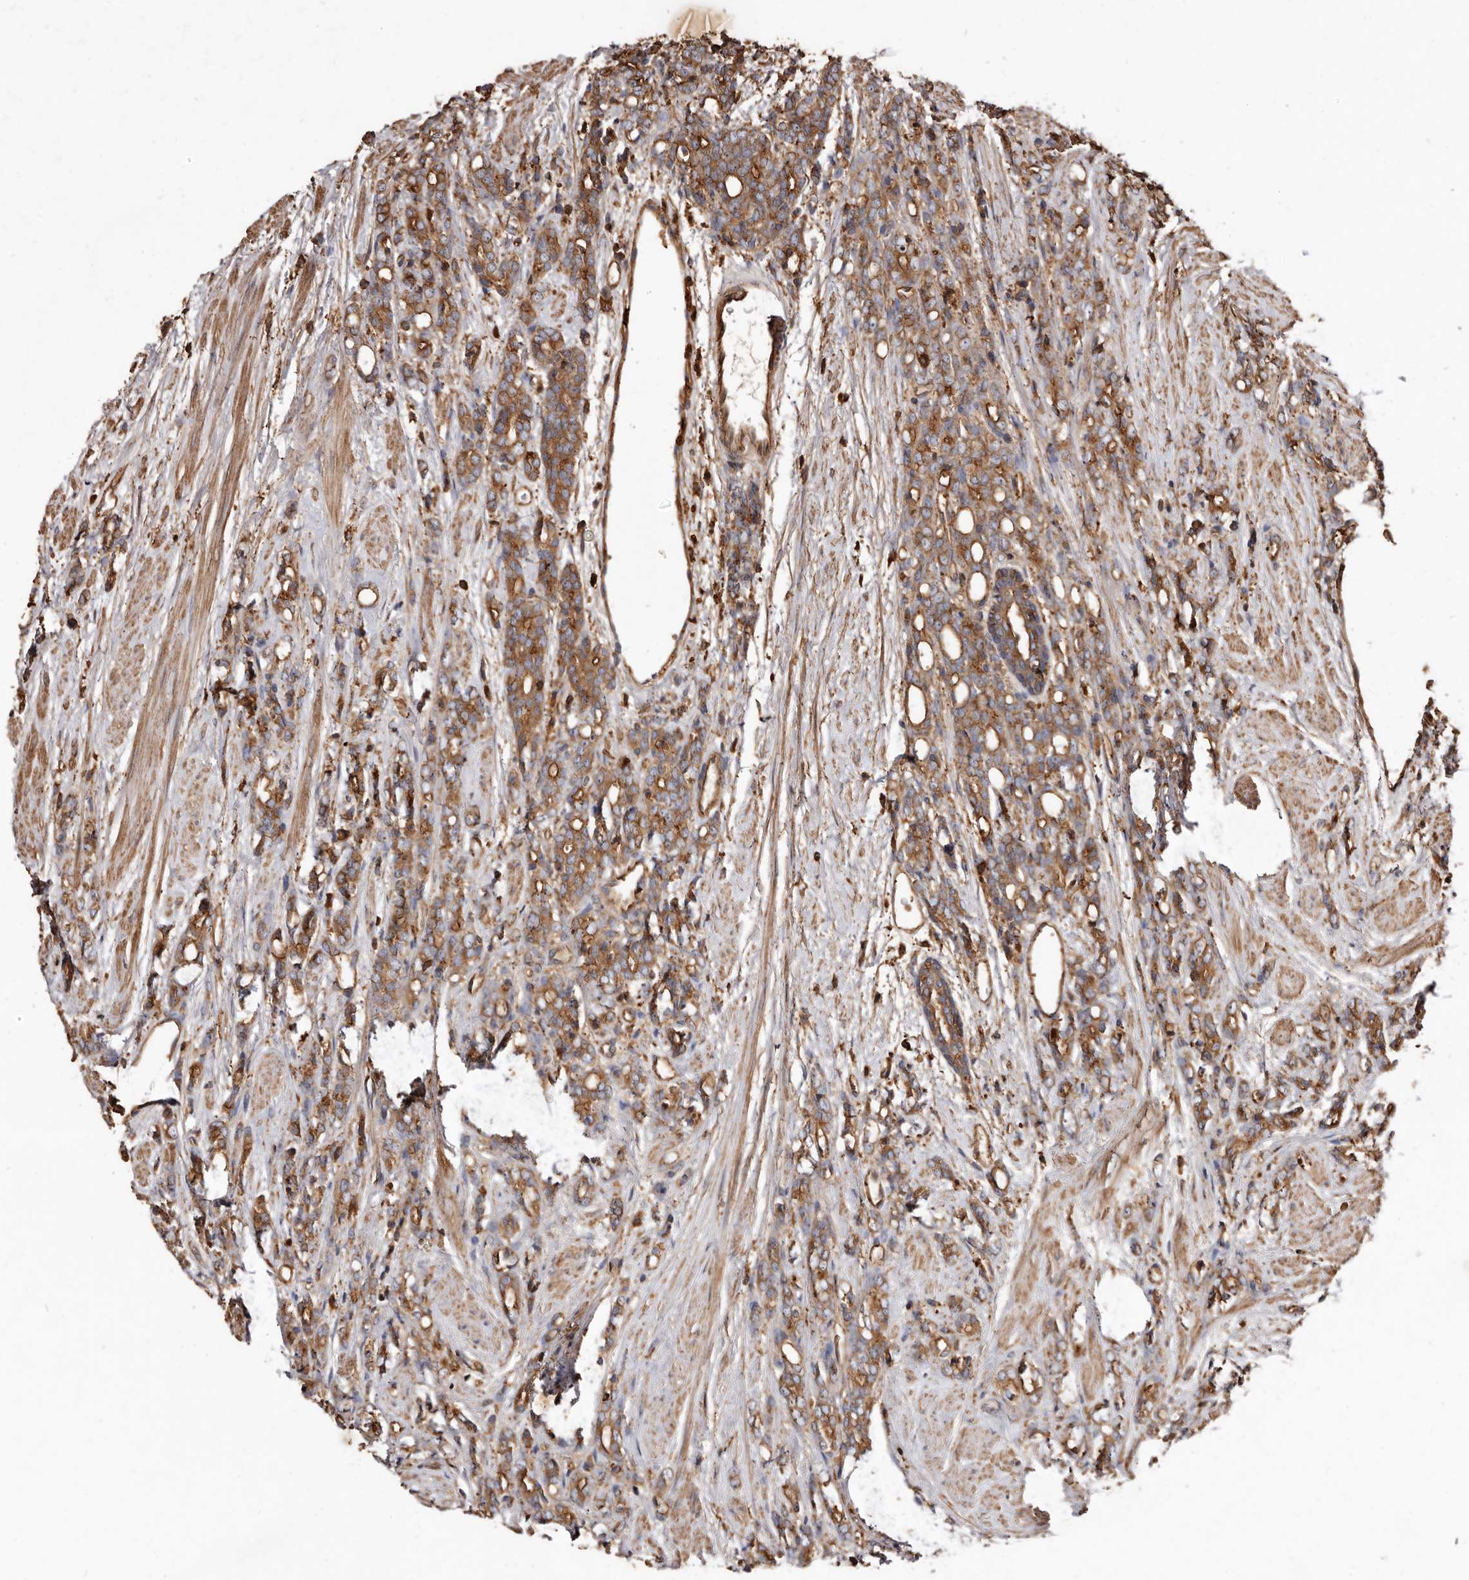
{"staining": {"intensity": "moderate", "quantity": ">75%", "location": "cytoplasmic/membranous"}, "tissue": "prostate cancer", "cell_type": "Tumor cells", "image_type": "cancer", "snomed": [{"axis": "morphology", "description": "Adenocarcinoma, High grade"}, {"axis": "topography", "description": "Prostate"}], "caption": "DAB immunohistochemical staining of human prostate cancer demonstrates moderate cytoplasmic/membranous protein positivity in about >75% of tumor cells.", "gene": "COQ8B", "patient": {"sex": "male", "age": 62}}